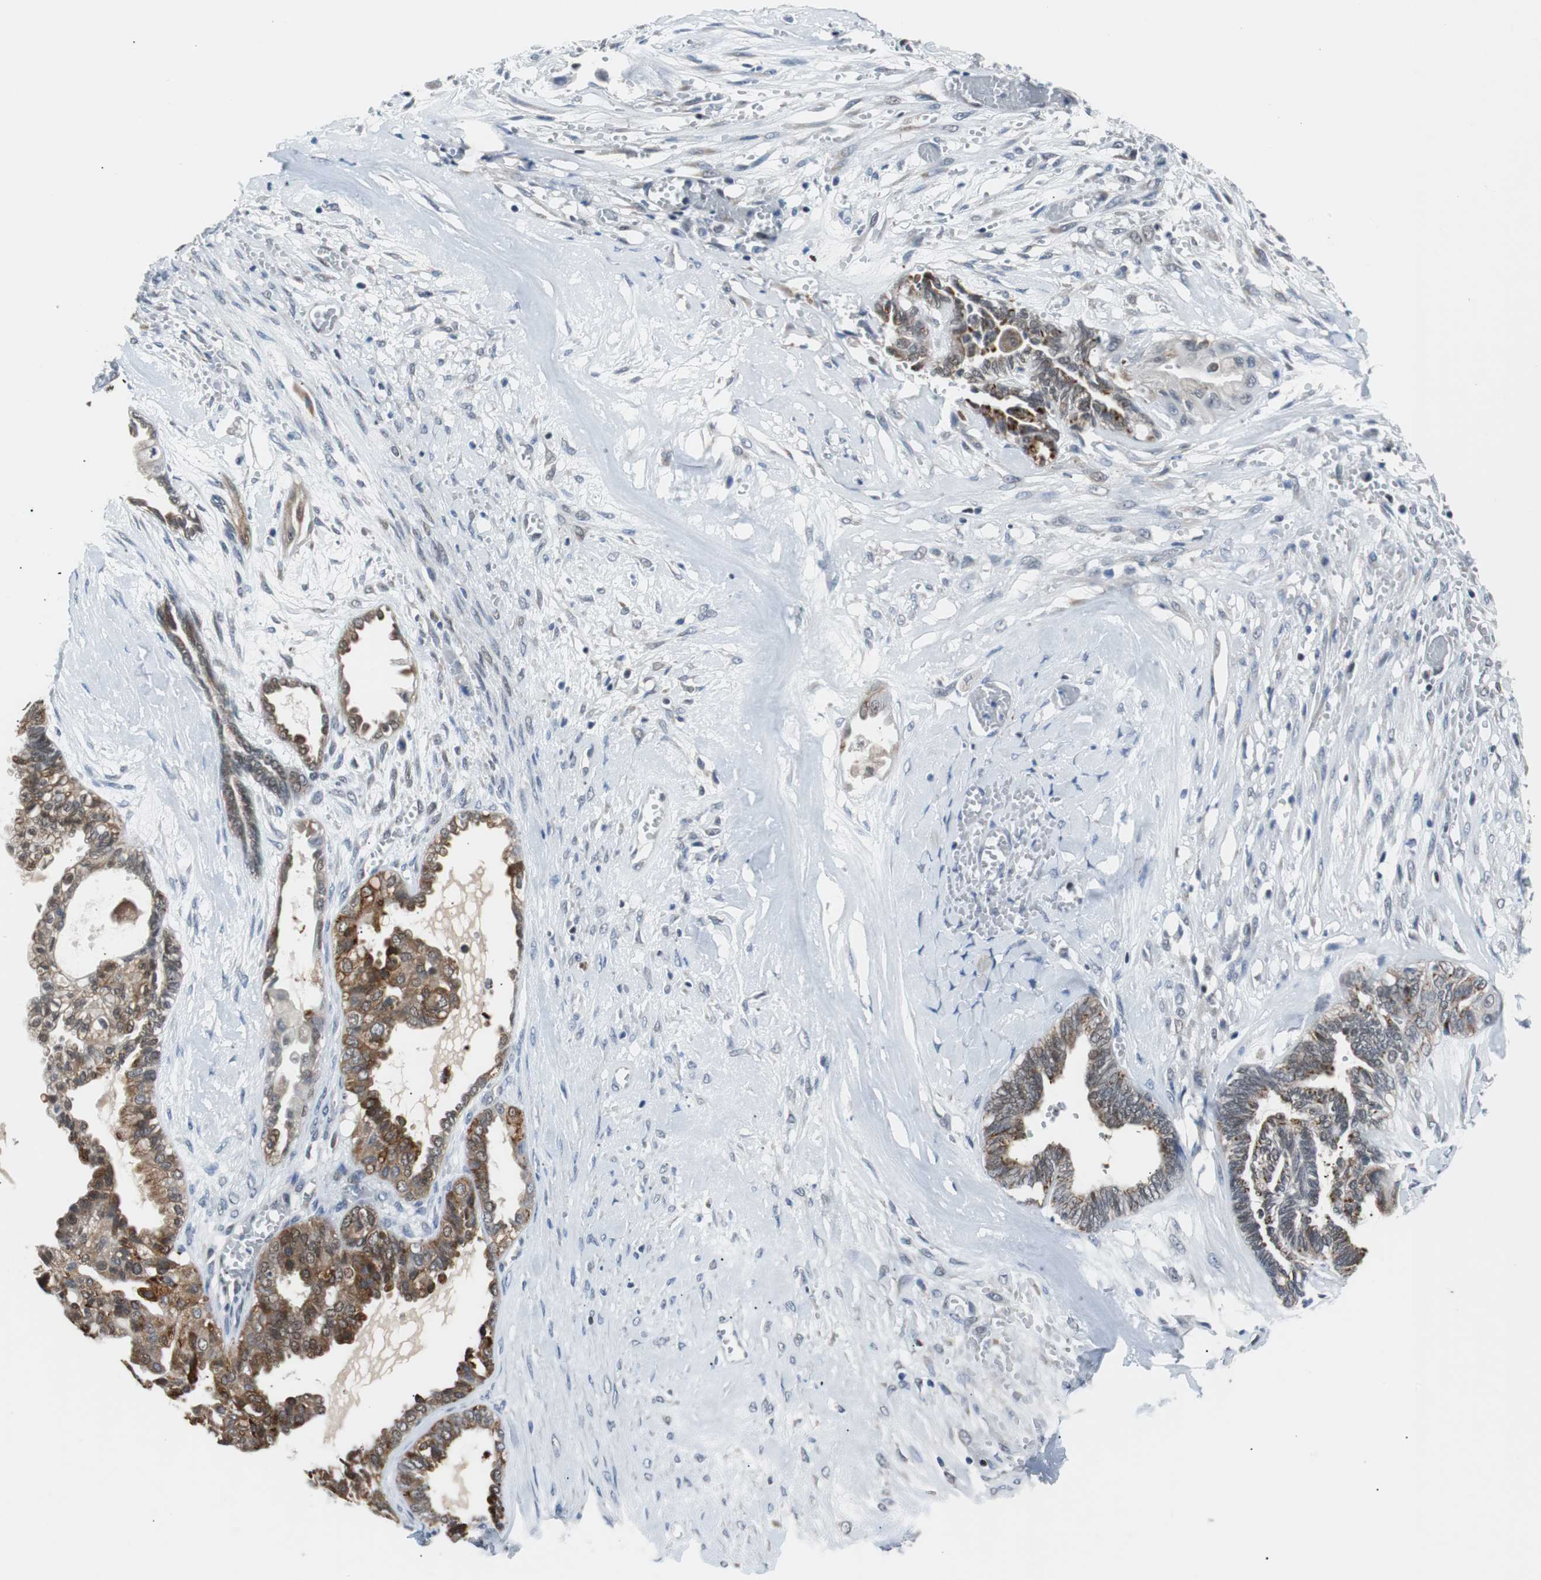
{"staining": {"intensity": "moderate", "quantity": ">75%", "location": "cytoplasmic/membranous,nuclear"}, "tissue": "ovarian cancer", "cell_type": "Tumor cells", "image_type": "cancer", "snomed": [{"axis": "morphology", "description": "Carcinoma, NOS"}, {"axis": "morphology", "description": "Carcinoma, endometroid"}, {"axis": "topography", "description": "Ovary"}], "caption": "Immunohistochemical staining of human ovarian carcinoma reveals moderate cytoplasmic/membranous and nuclear protein expression in about >75% of tumor cells.", "gene": "USP28", "patient": {"sex": "female", "age": 50}}